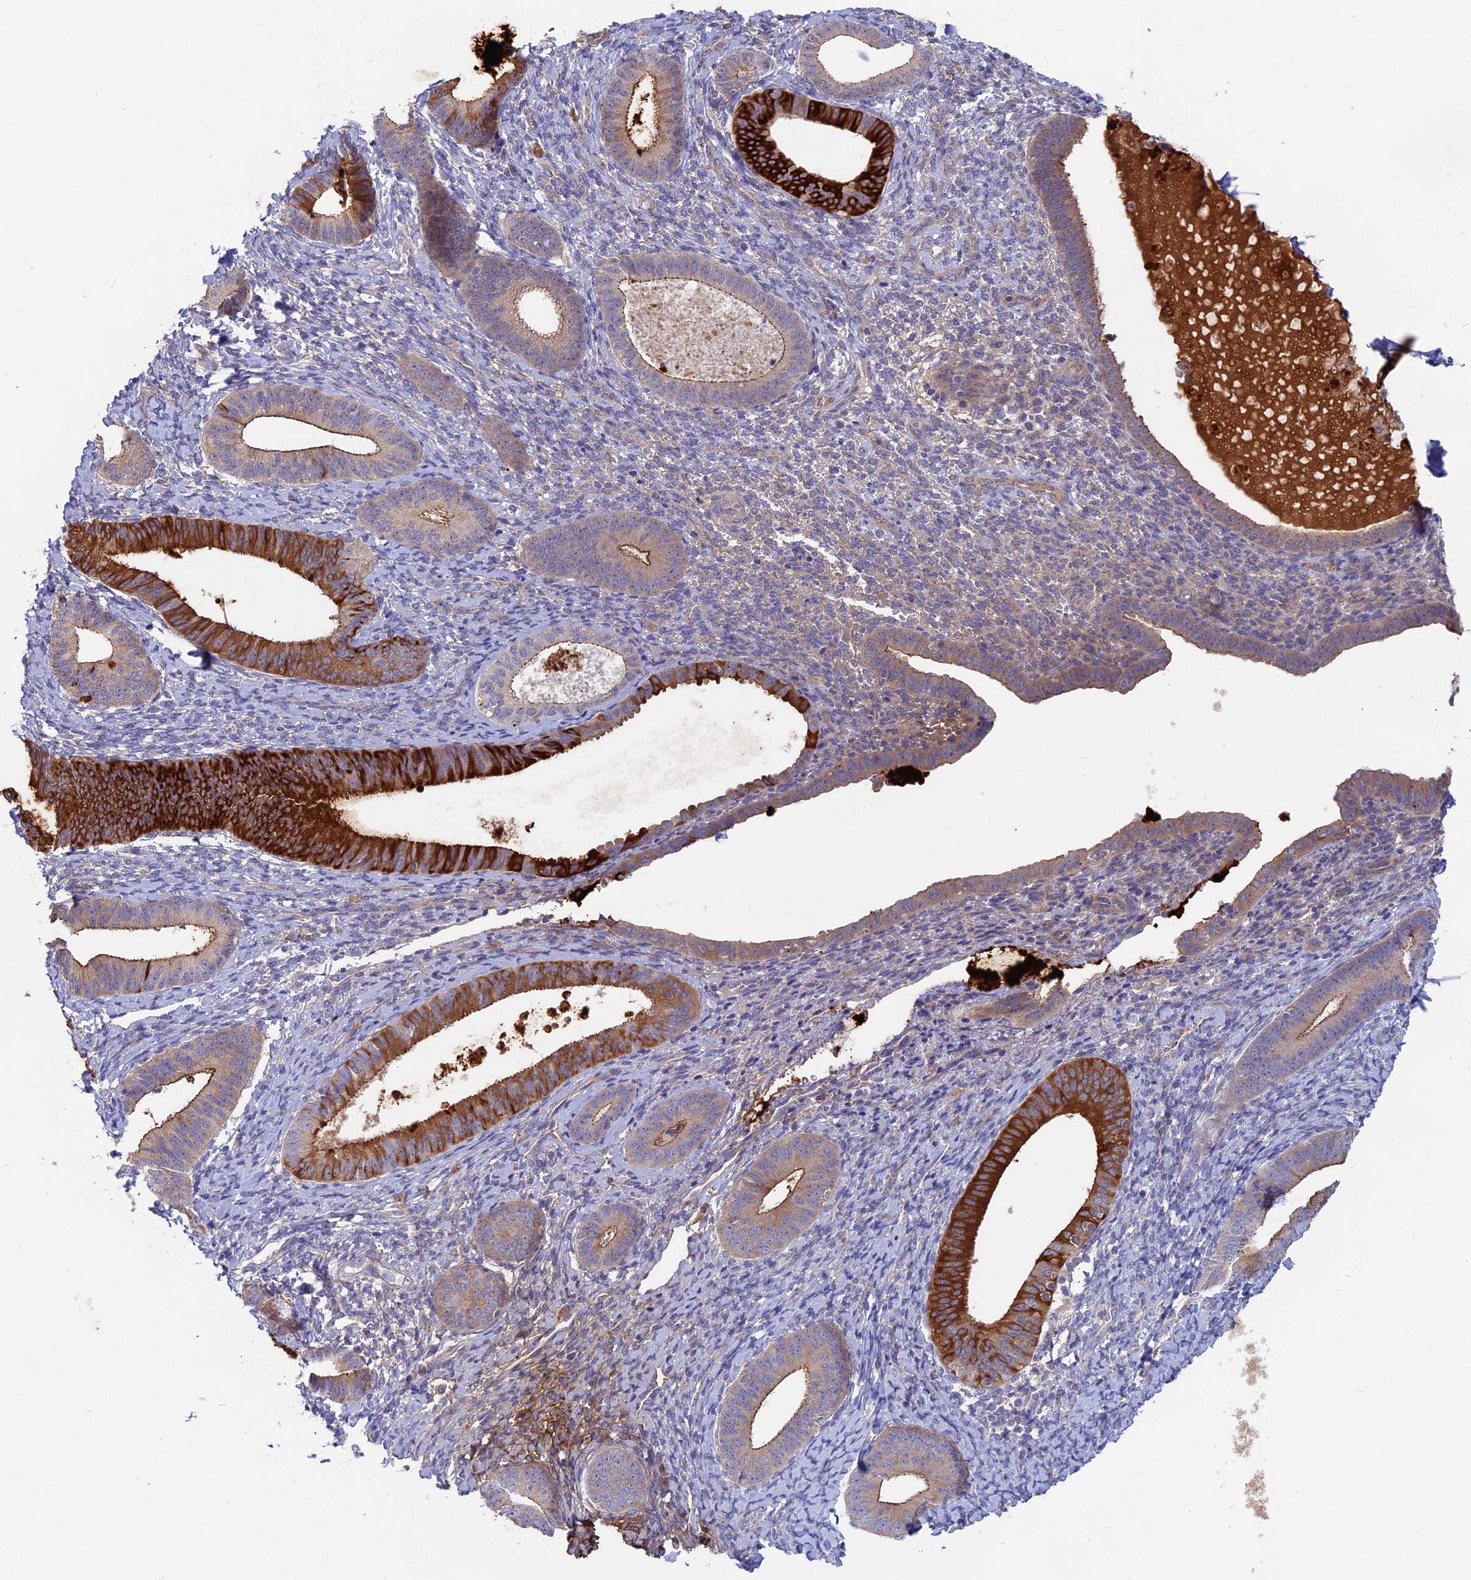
{"staining": {"intensity": "negative", "quantity": "none", "location": "none"}, "tissue": "endometrium", "cell_type": "Cells in endometrial stroma", "image_type": "normal", "snomed": [{"axis": "morphology", "description": "Normal tissue, NOS"}, {"axis": "topography", "description": "Endometrium"}], "caption": "Immunohistochemistry histopathology image of normal human endometrium stained for a protein (brown), which reveals no positivity in cells in endometrial stroma. Nuclei are stained in blue.", "gene": "TENT4B", "patient": {"sex": "female", "age": 65}}